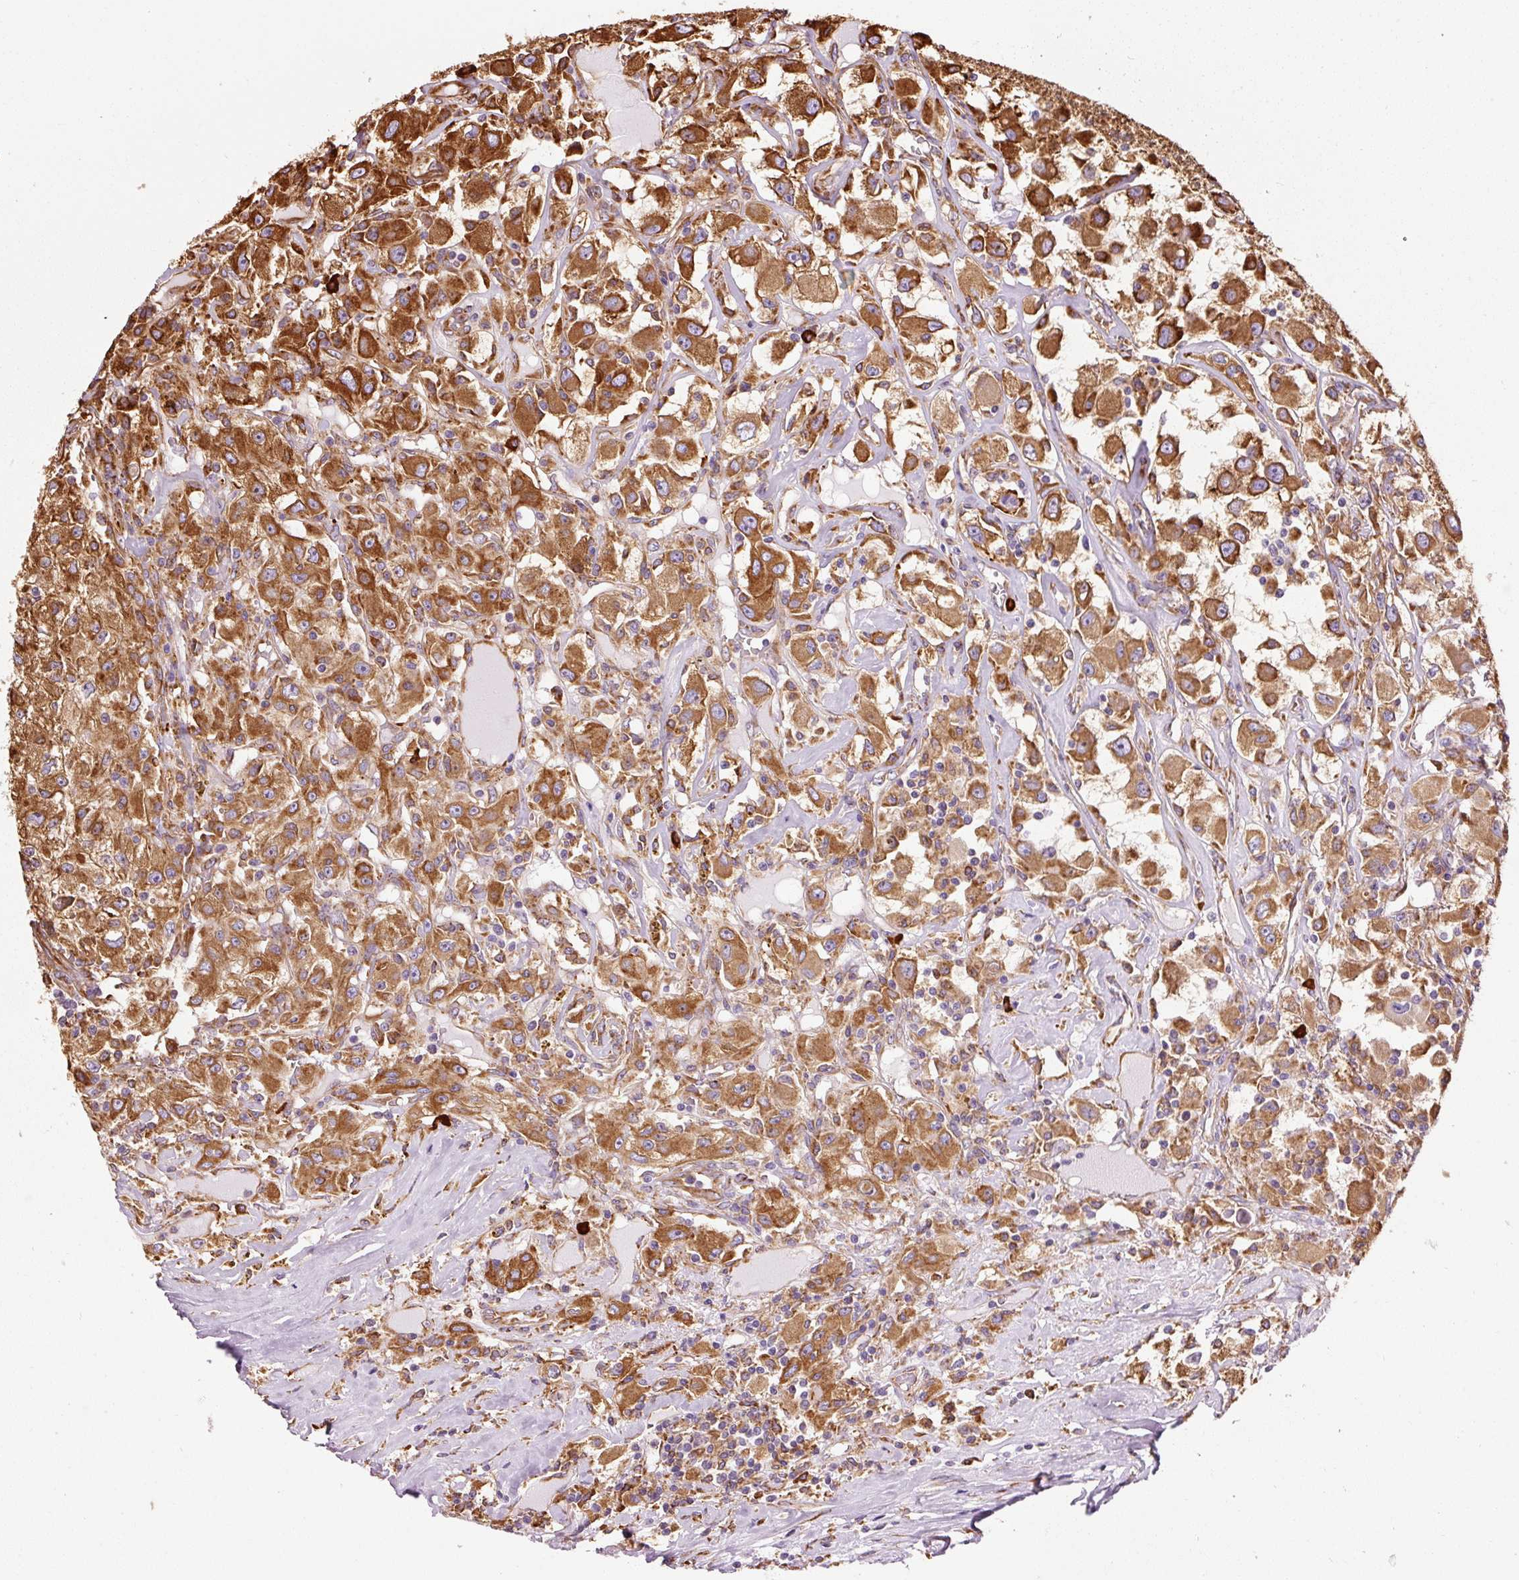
{"staining": {"intensity": "strong", "quantity": ">75%", "location": "cytoplasmic/membranous"}, "tissue": "renal cancer", "cell_type": "Tumor cells", "image_type": "cancer", "snomed": [{"axis": "morphology", "description": "Adenocarcinoma, NOS"}, {"axis": "topography", "description": "Kidney"}], "caption": "Immunohistochemical staining of renal adenocarcinoma shows high levels of strong cytoplasmic/membranous protein staining in approximately >75% of tumor cells. The protein of interest is stained brown, and the nuclei are stained in blue (DAB IHC with brightfield microscopy, high magnification).", "gene": "KLC1", "patient": {"sex": "female", "age": 67}}